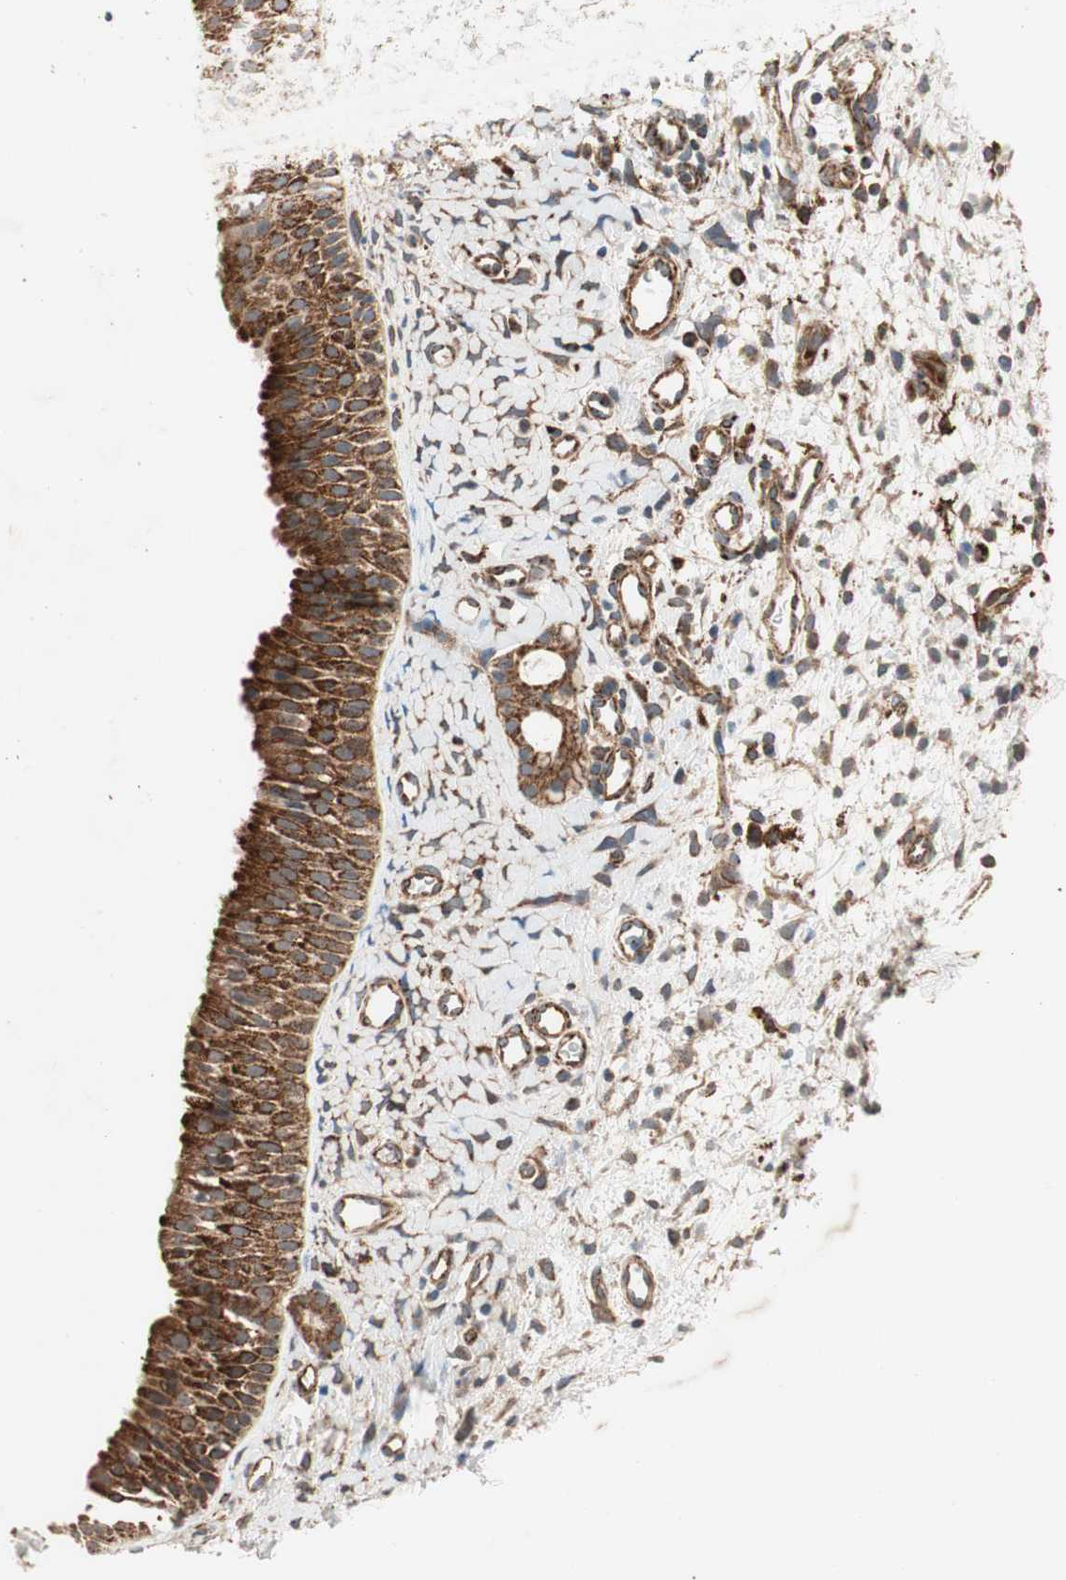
{"staining": {"intensity": "strong", "quantity": ">75%", "location": "cytoplasmic/membranous"}, "tissue": "nasopharynx", "cell_type": "Respiratory epithelial cells", "image_type": "normal", "snomed": [{"axis": "morphology", "description": "Normal tissue, NOS"}, {"axis": "topography", "description": "Nasopharynx"}], "caption": "Immunohistochemical staining of normal nasopharynx shows high levels of strong cytoplasmic/membranous expression in approximately >75% of respiratory epithelial cells.", "gene": "AKAP1", "patient": {"sex": "male", "age": 22}}